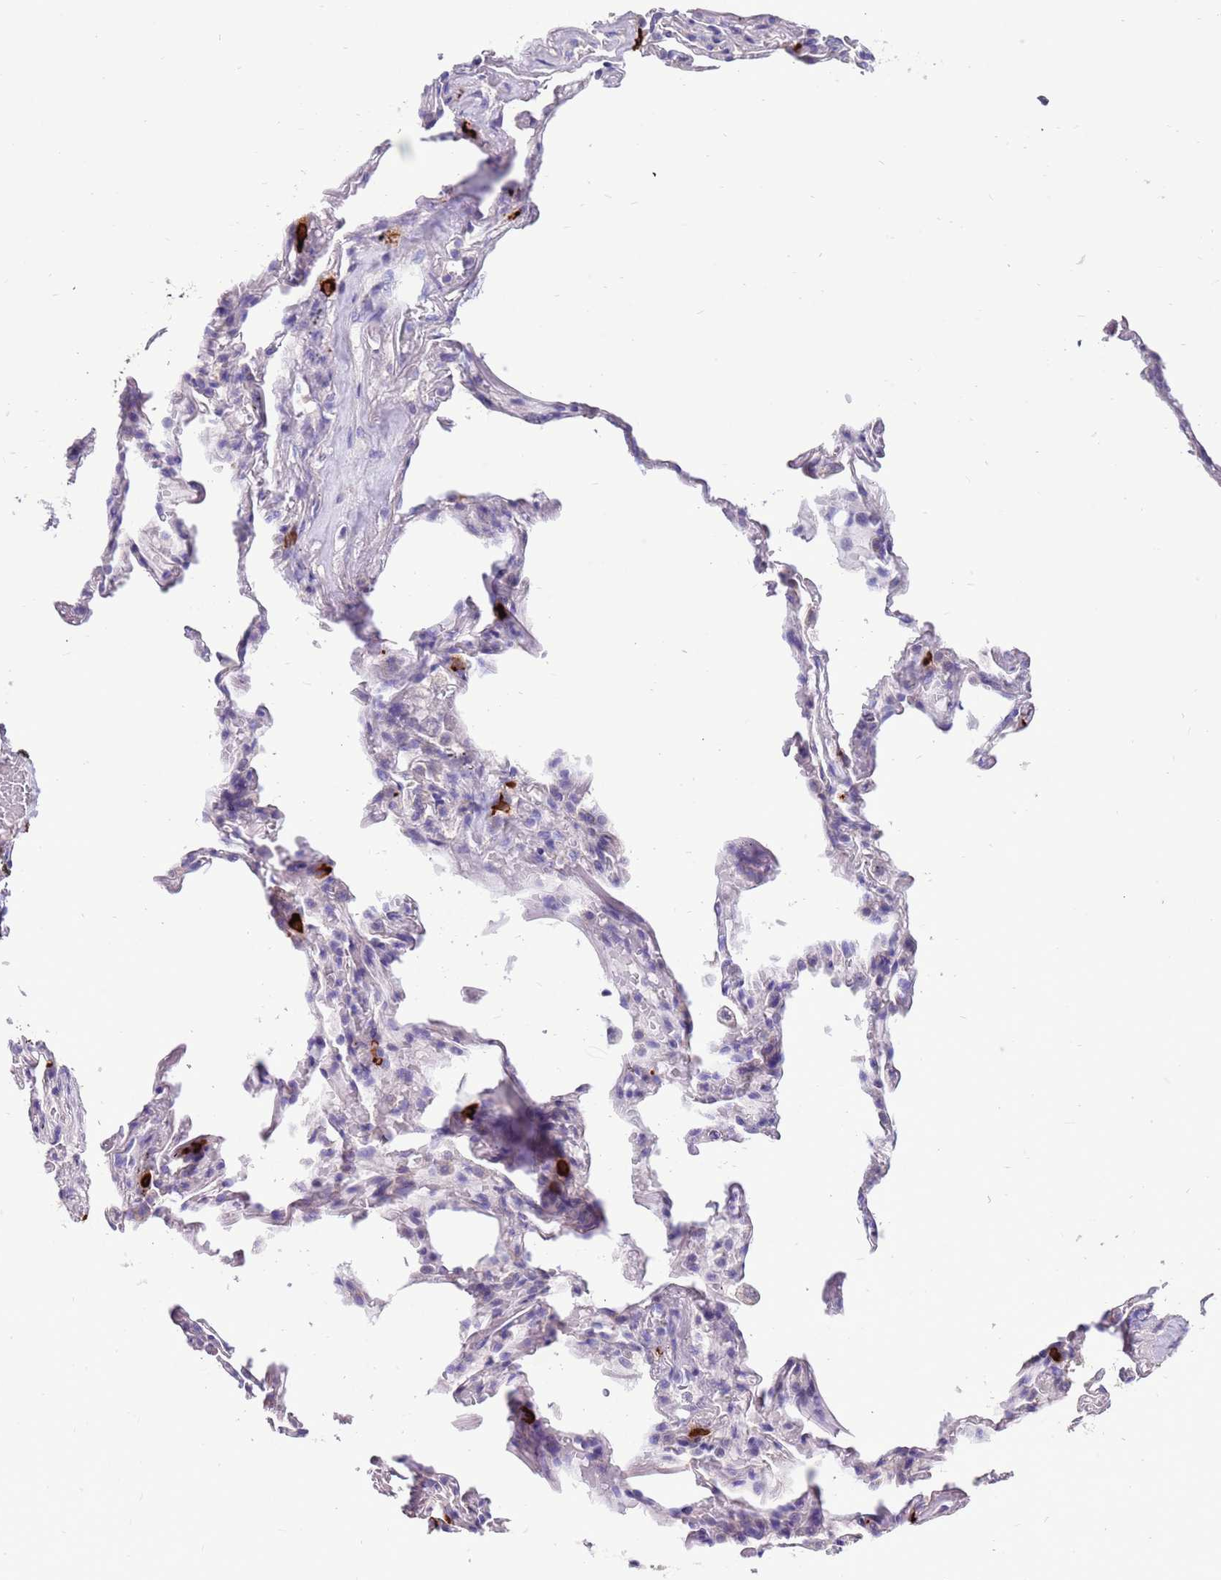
{"staining": {"intensity": "negative", "quantity": "none", "location": "none"}, "tissue": "adipose tissue", "cell_type": "Adipocytes", "image_type": "normal", "snomed": [{"axis": "morphology", "description": "Normal tissue, NOS"}, {"axis": "topography", "description": "Lymph node"}, {"axis": "topography", "description": "Bronchus"}], "caption": "Micrograph shows no protein staining in adipocytes of unremarkable adipose tissue.", "gene": "PDE10A", "patient": {"sex": "male", "age": 63}}